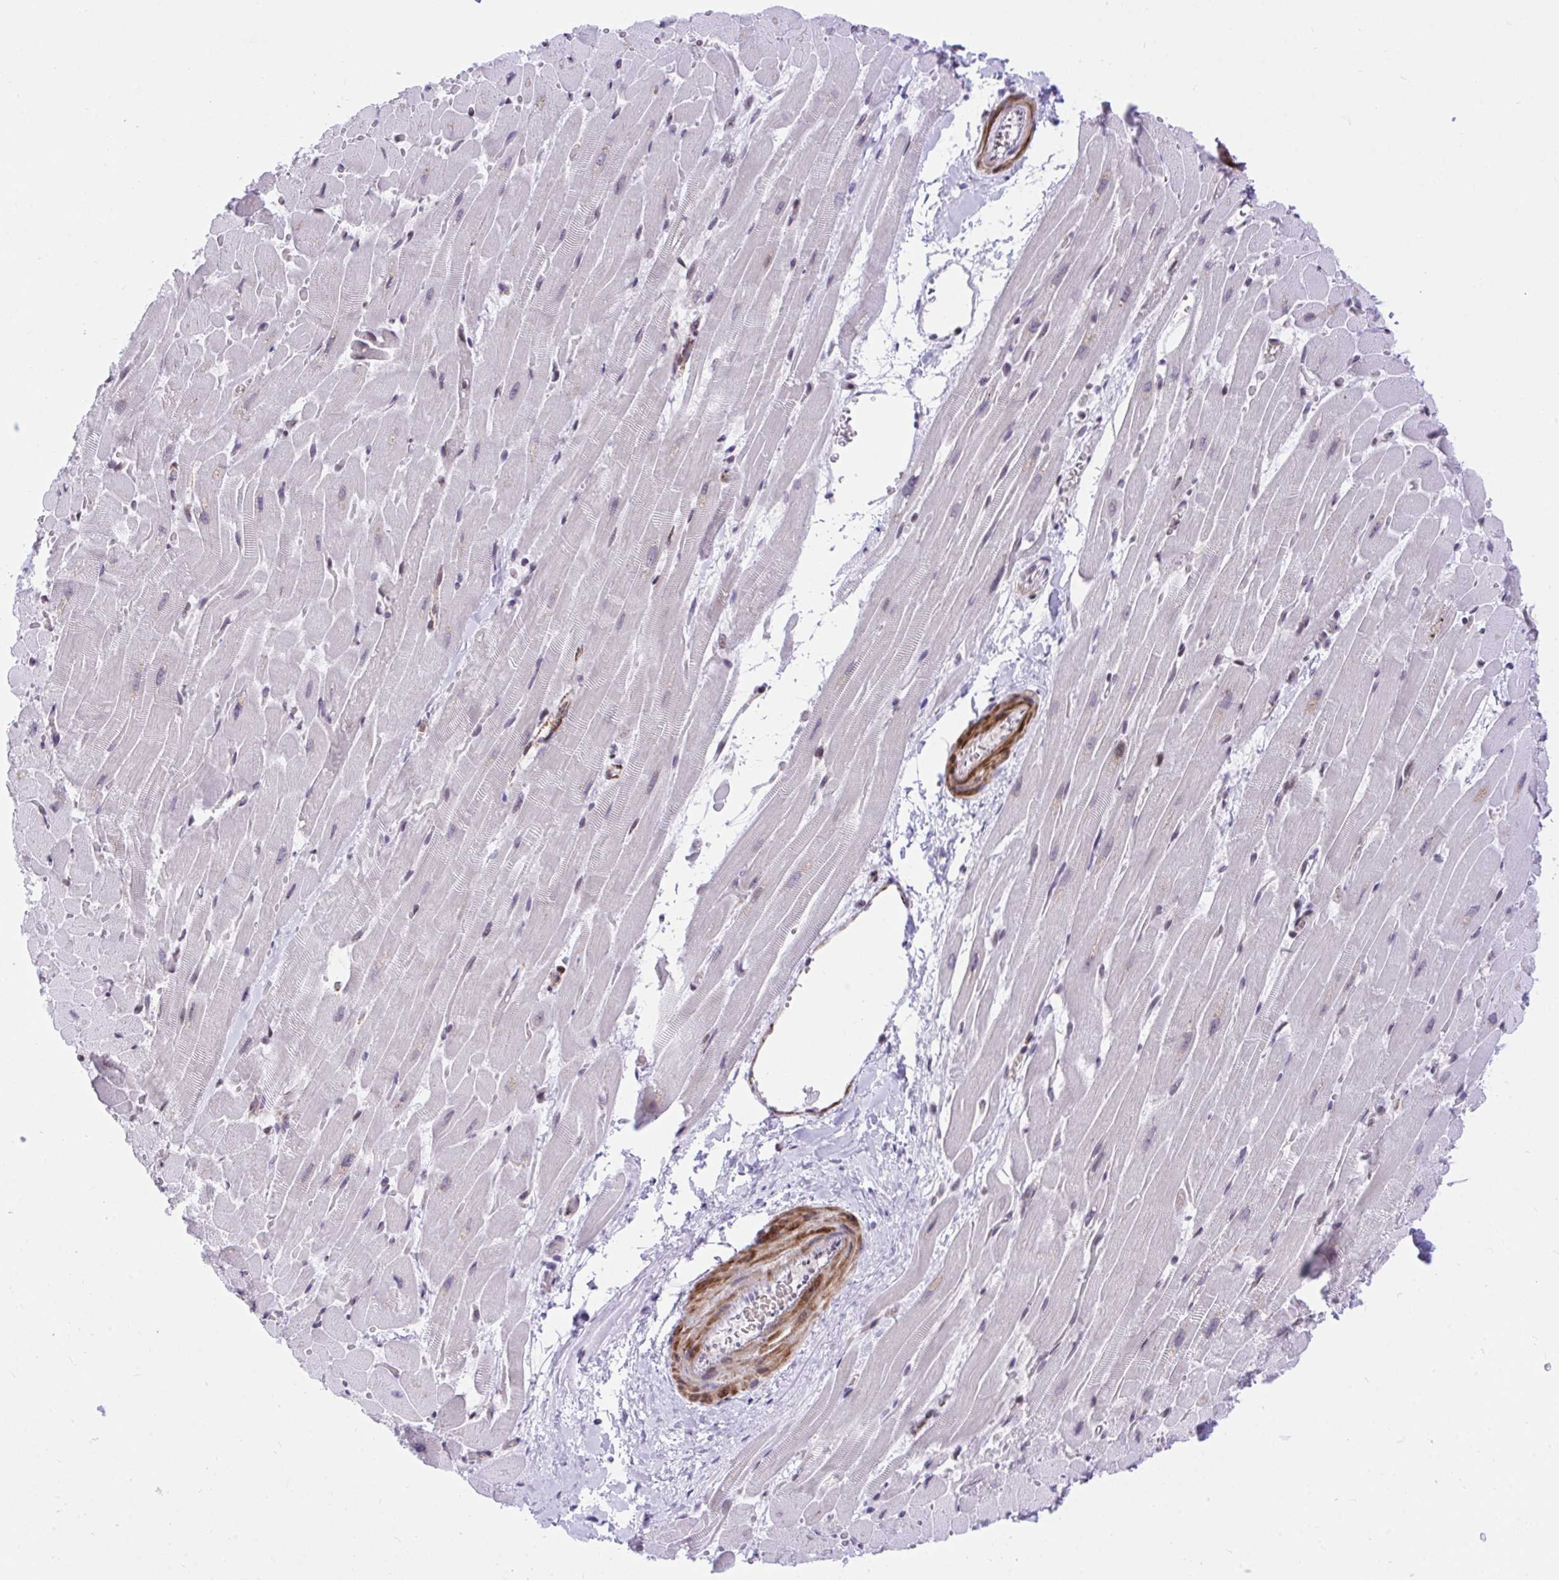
{"staining": {"intensity": "negative", "quantity": "none", "location": "none"}, "tissue": "heart muscle", "cell_type": "Cardiomyocytes", "image_type": "normal", "snomed": [{"axis": "morphology", "description": "Normal tissue, NOS"}, {"axis": "topography", "description": "Heart"}], "caption": "DAB immunohistochemical staining of normal heart muscle shows no significant staining in cardiomyocytes.", "gene": "KCNN4", "patient": {"sex": "male", "age": 37}}